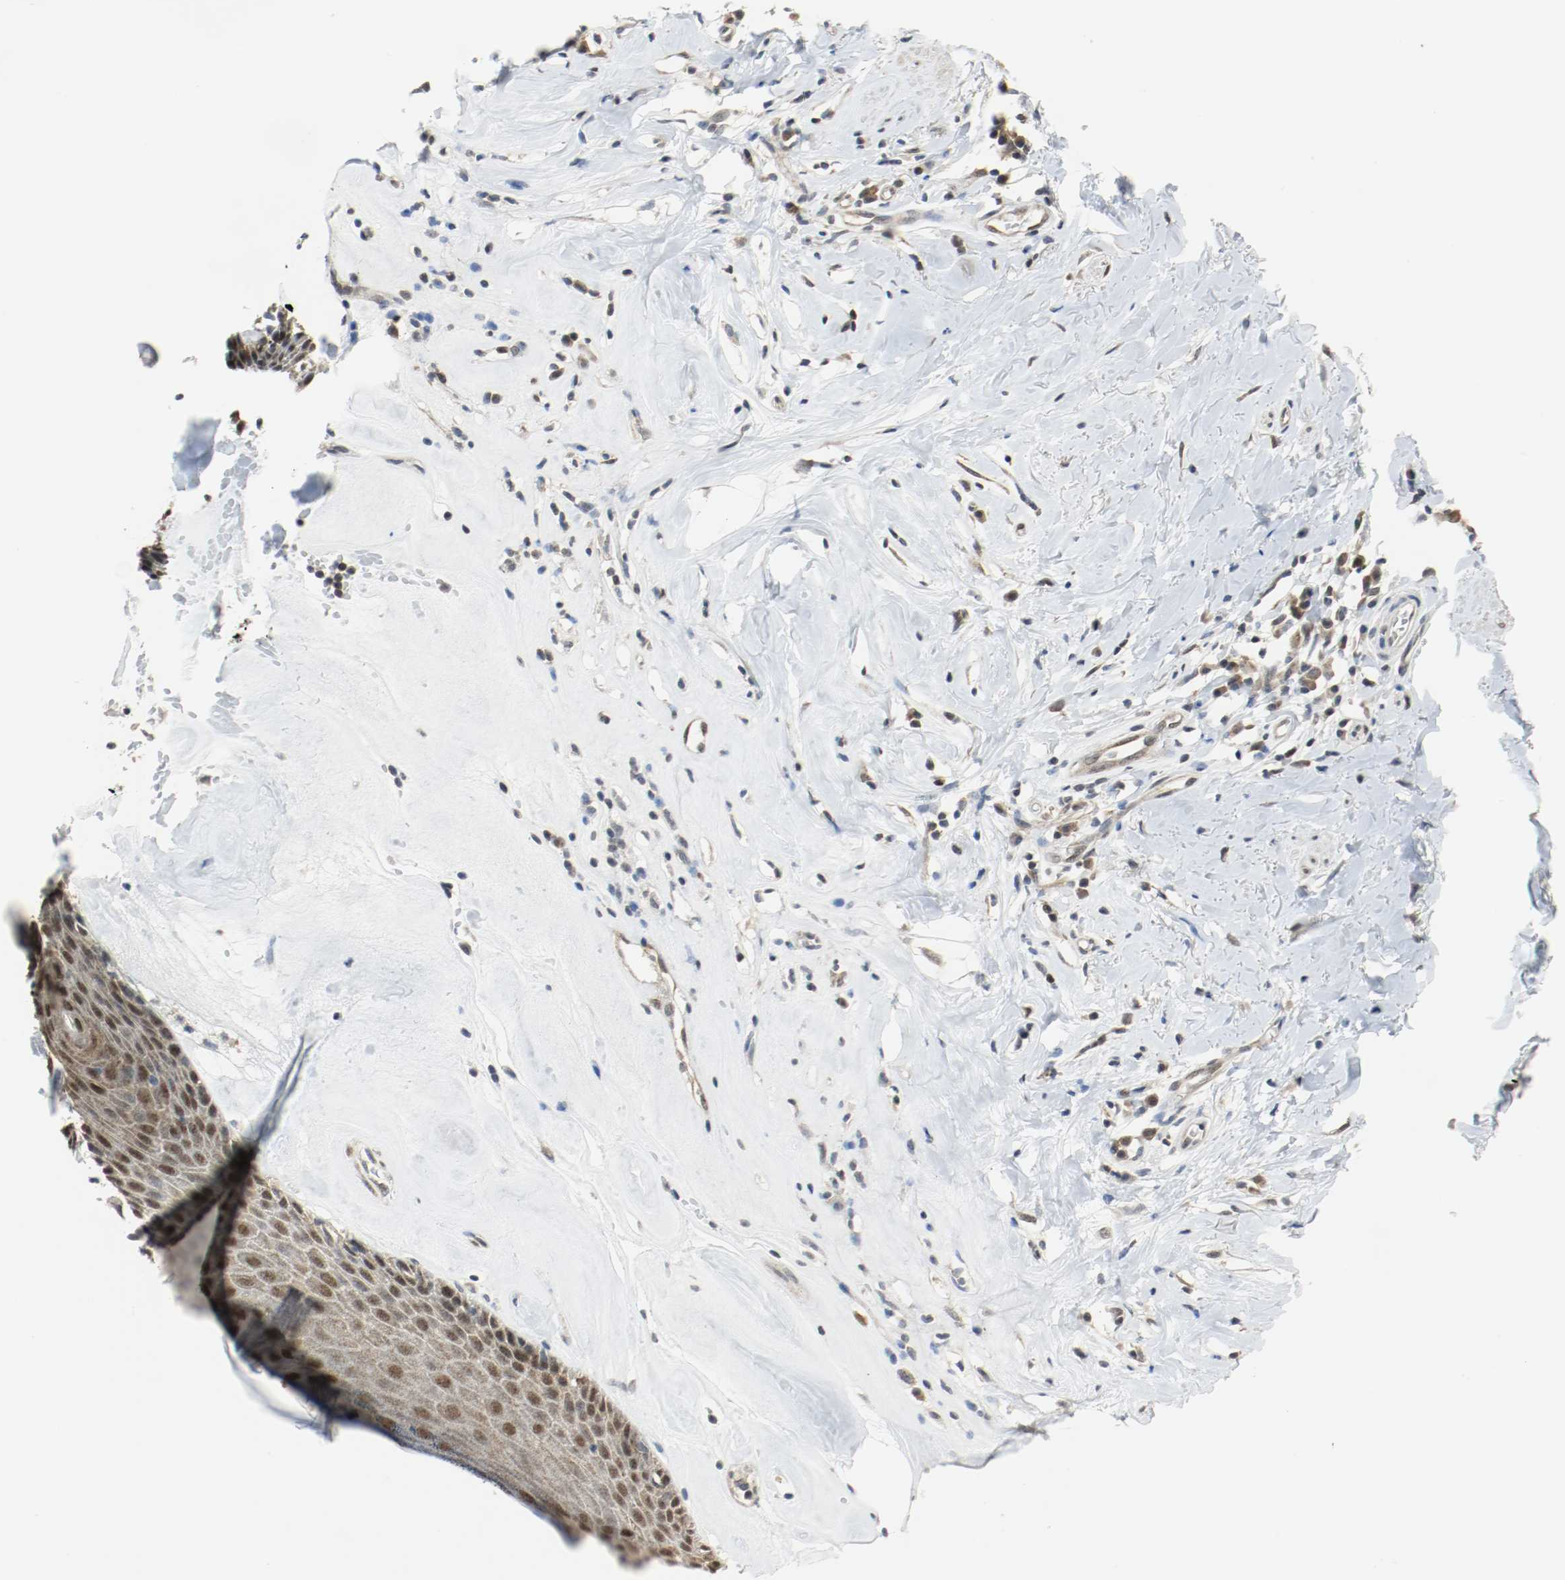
{"staining": {"intensity": "strong", "quantity": ">75%", "location": "cytoplasmic/membranous,nuclear"}, "tissue": "skin", "cell_type": "Epidermal cells", "image_type": "normal", "snomed": [{"axis": "morphology", "description": "Normal tissue, NOS"}, {"axis": "morphology", "description": "Inflammation, NOS"}, {"axis": "topography", "description": "Vulva"}], "caption": "Approximately >75% of epidermal cells in benign human skin demonstrate strong cytoplasmic/membranous,nuclear protein staining as visualized by brown immunohistochemical staining.", "gene": "PPME1", "patient": {"sex": "female", "age": 84}}